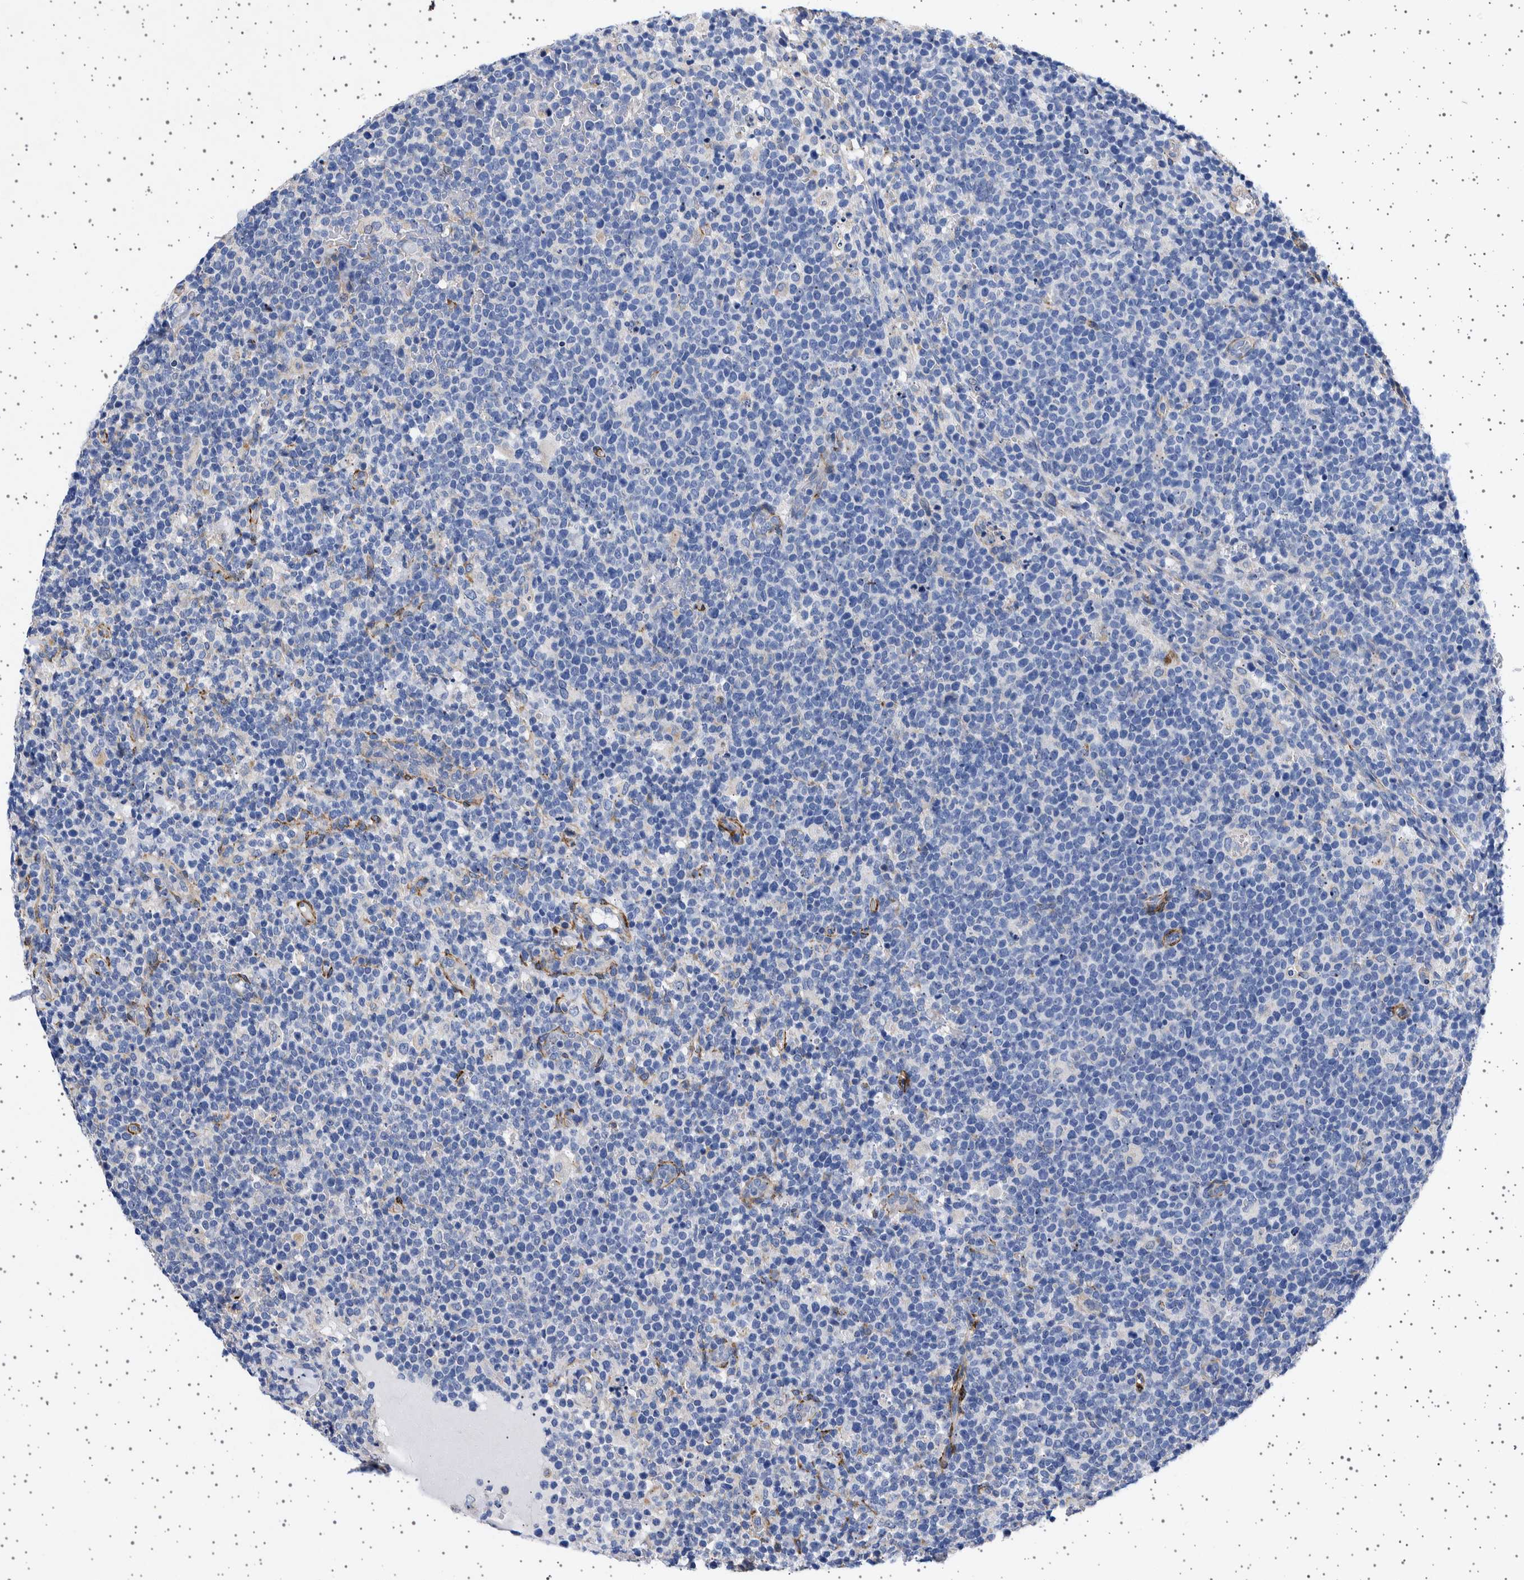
{"staining": {"intensity": "negative", "quantity": "none", "location": "none"}, "tissue": "lymphoma", "cell_type": "Tumor cells", "image_type": "cancer", "snomed": [{"axis": "morphology", "description": "Malignant lymphoma, non-Hodgkin's type, High grade"}, {"axis": "topography", "description": "Lymph node"}], "caption": "A high-resolution micrograph shows IHC staining of lymphoma, which shows no significant staining in tumor cells. (DAB (3,3'-diaminobenzidine) immunohistochemistry (IHC), high magnification).", "gene": "SEPTIN4", "patient": {"sex": "male", "age": 61}}